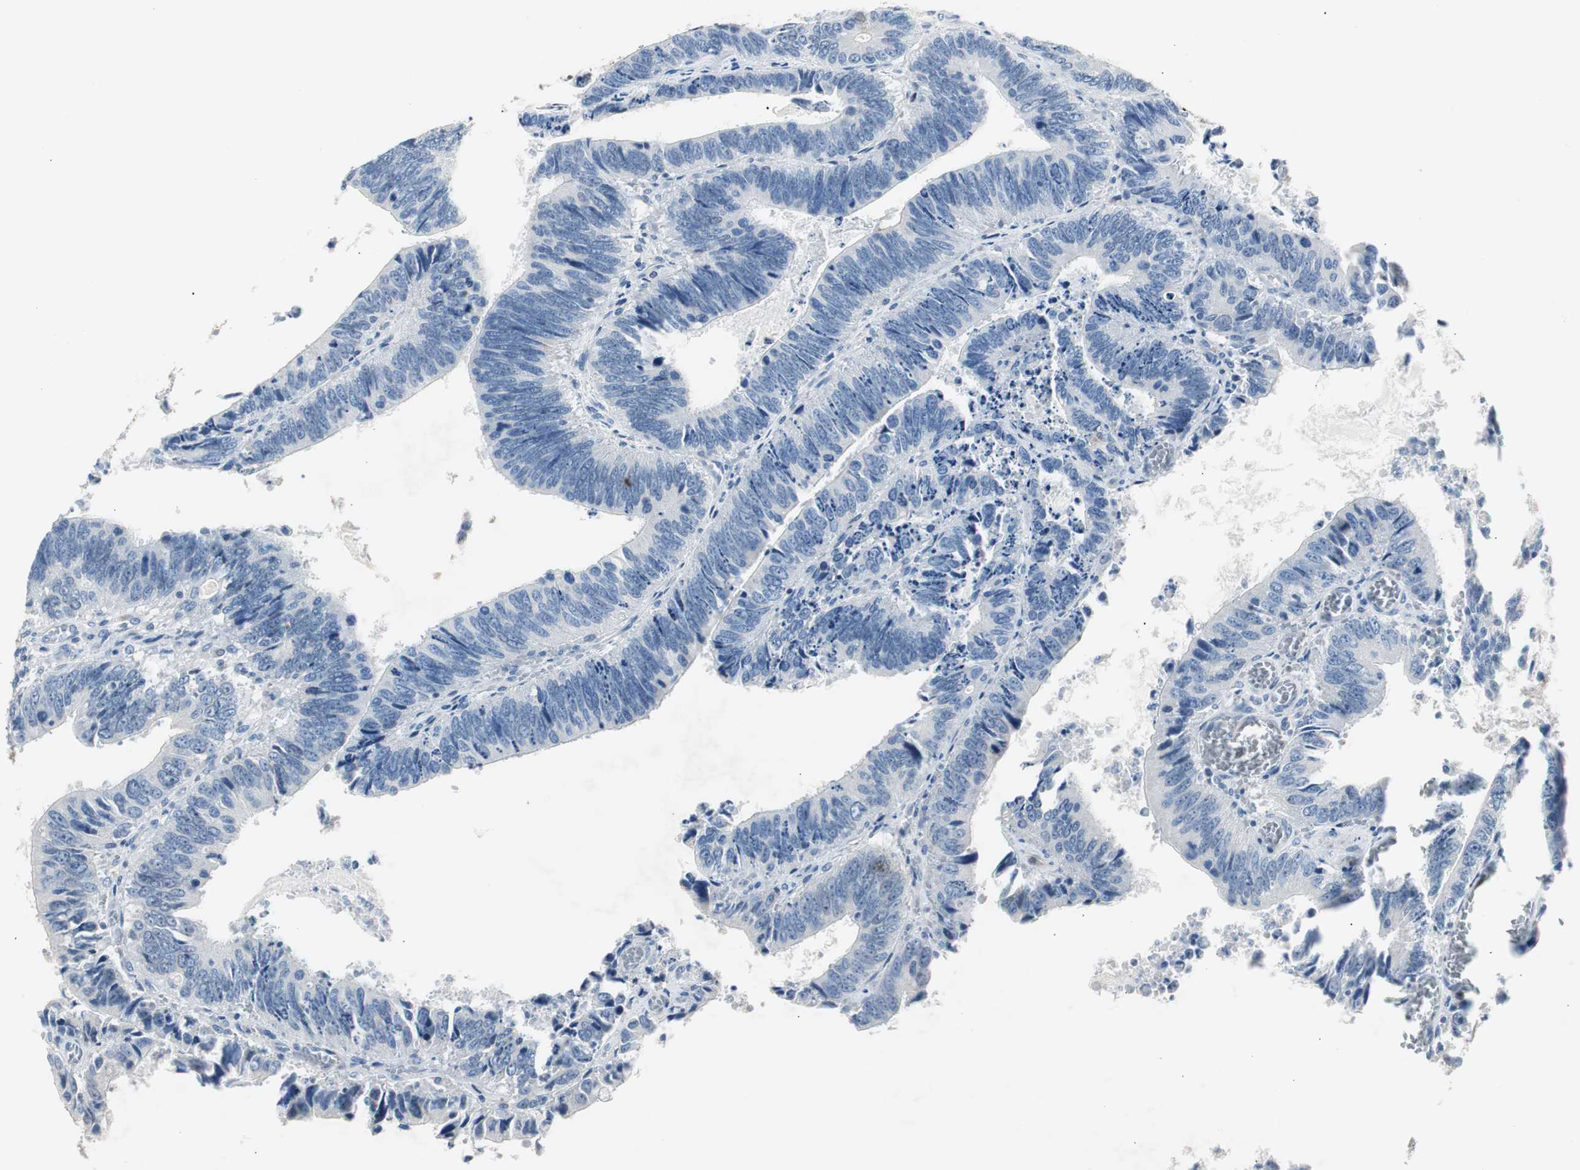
{"staining": {"intensity": "negative", "quantity": "none", "location": "none"}, "tissue": "colorectal cancer", "cell_type": "Tumor cells", "image_type": "cancer", "snomed": [{"axis": "morphology", "description": "Adenocarcinoma, NOS"}, {"axis": "topography", "description": "Colon"}], "caption": "This image is of colorectal cancer (adenocarcinoma) stained with immunohistochemistry to label a protein in brown with the nuclei are counter-stained blue. There is no expression in tumor cells.", "gene": "TK1", "patient": {"sex": "male", "age": 72}}